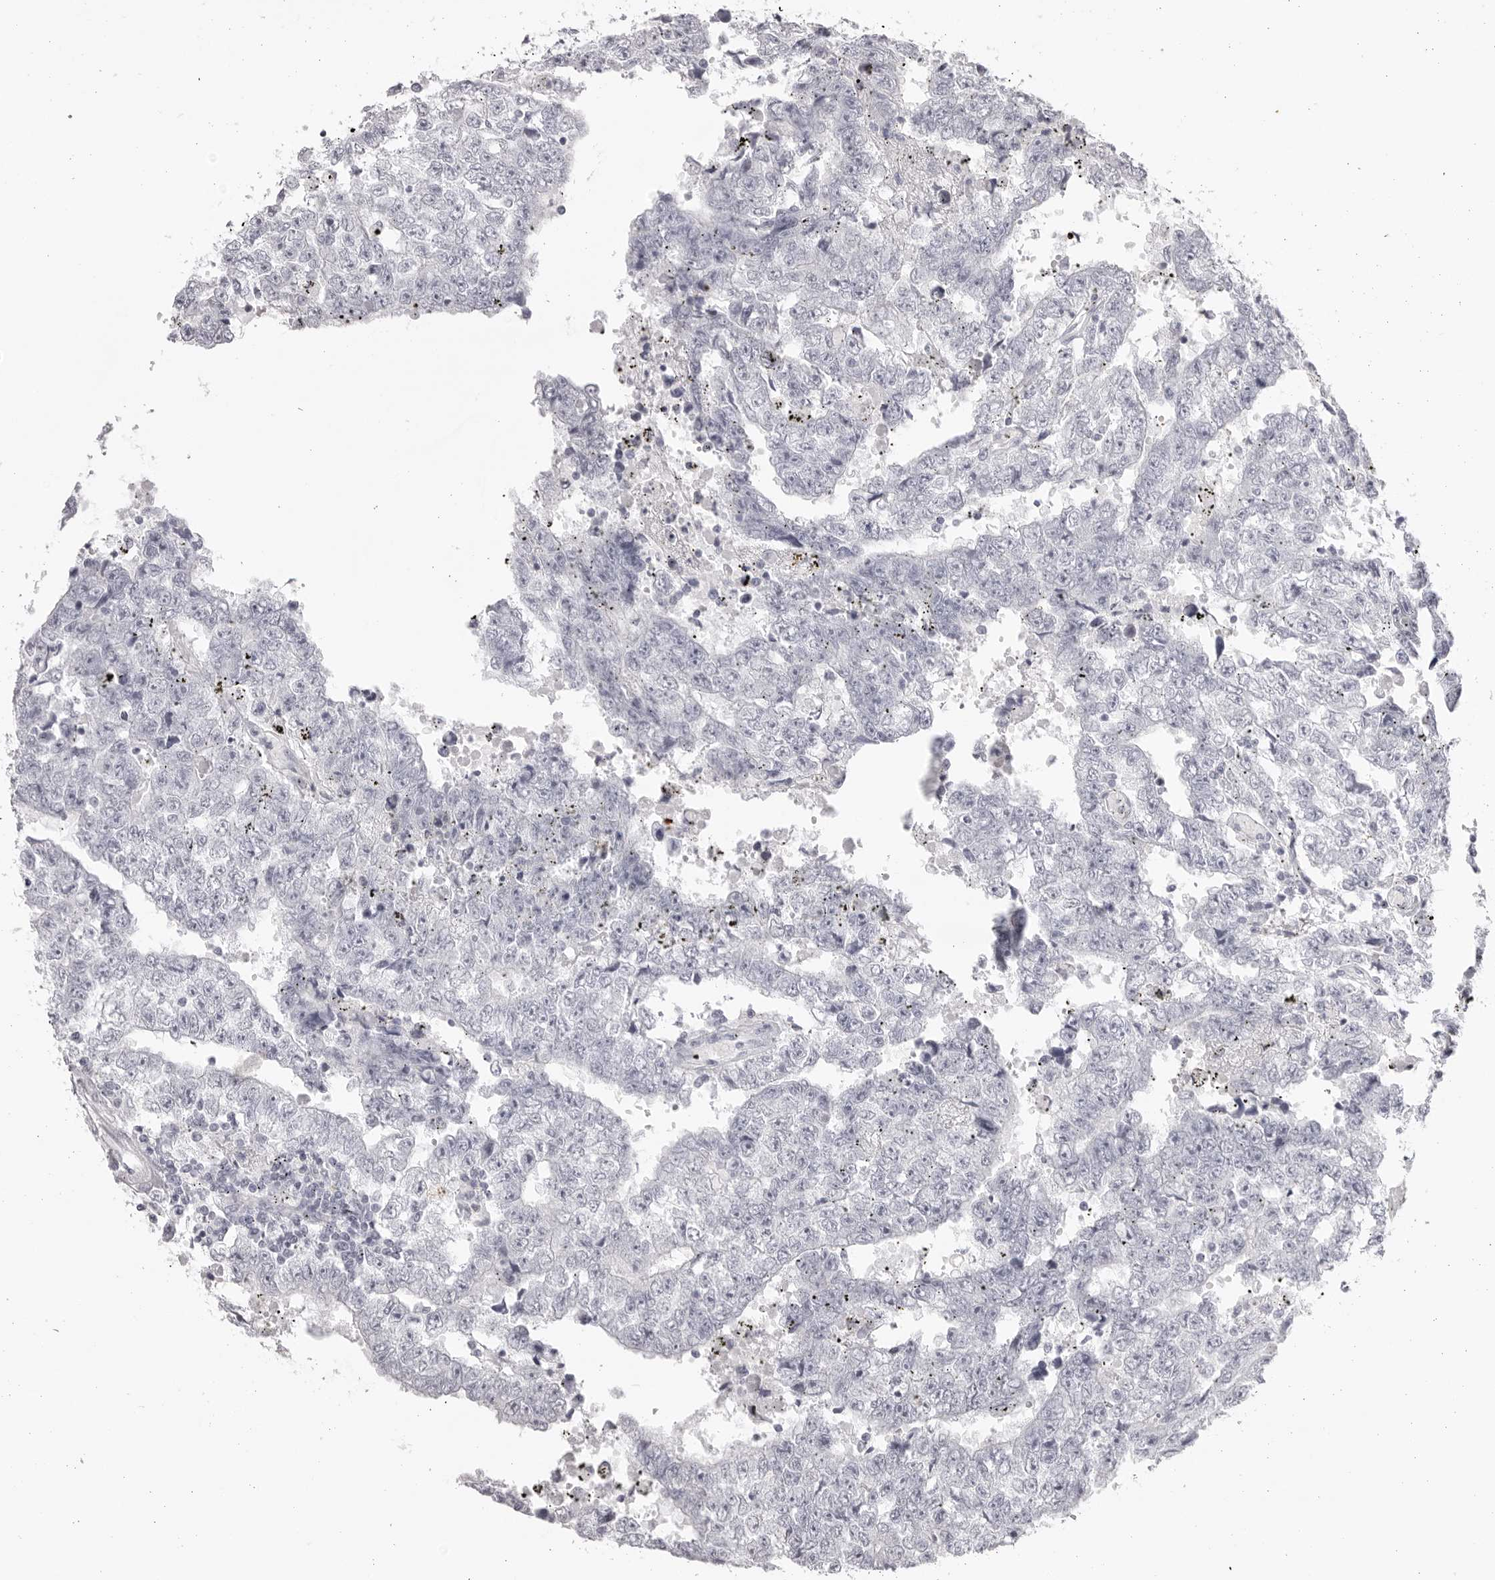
{"staining": {"intensity": "negative", "quantity": "none", "location": "none"}, "tissue": "testis cancer", "cell_type": "Tumor cells", "image_type": "cancer", "snomed": [{"axis": "morphology", "description": "Carcinoma, Embryonal, NOS"}, {"axis": "topography", "description": "Testis"}], "caption": "This is an immunohistochemistry (IHC) micrograph of testis cancer. There is no positivity in tumor cells.", "gene": "CST1", "patient": {"sex": "male", "age": 25}}